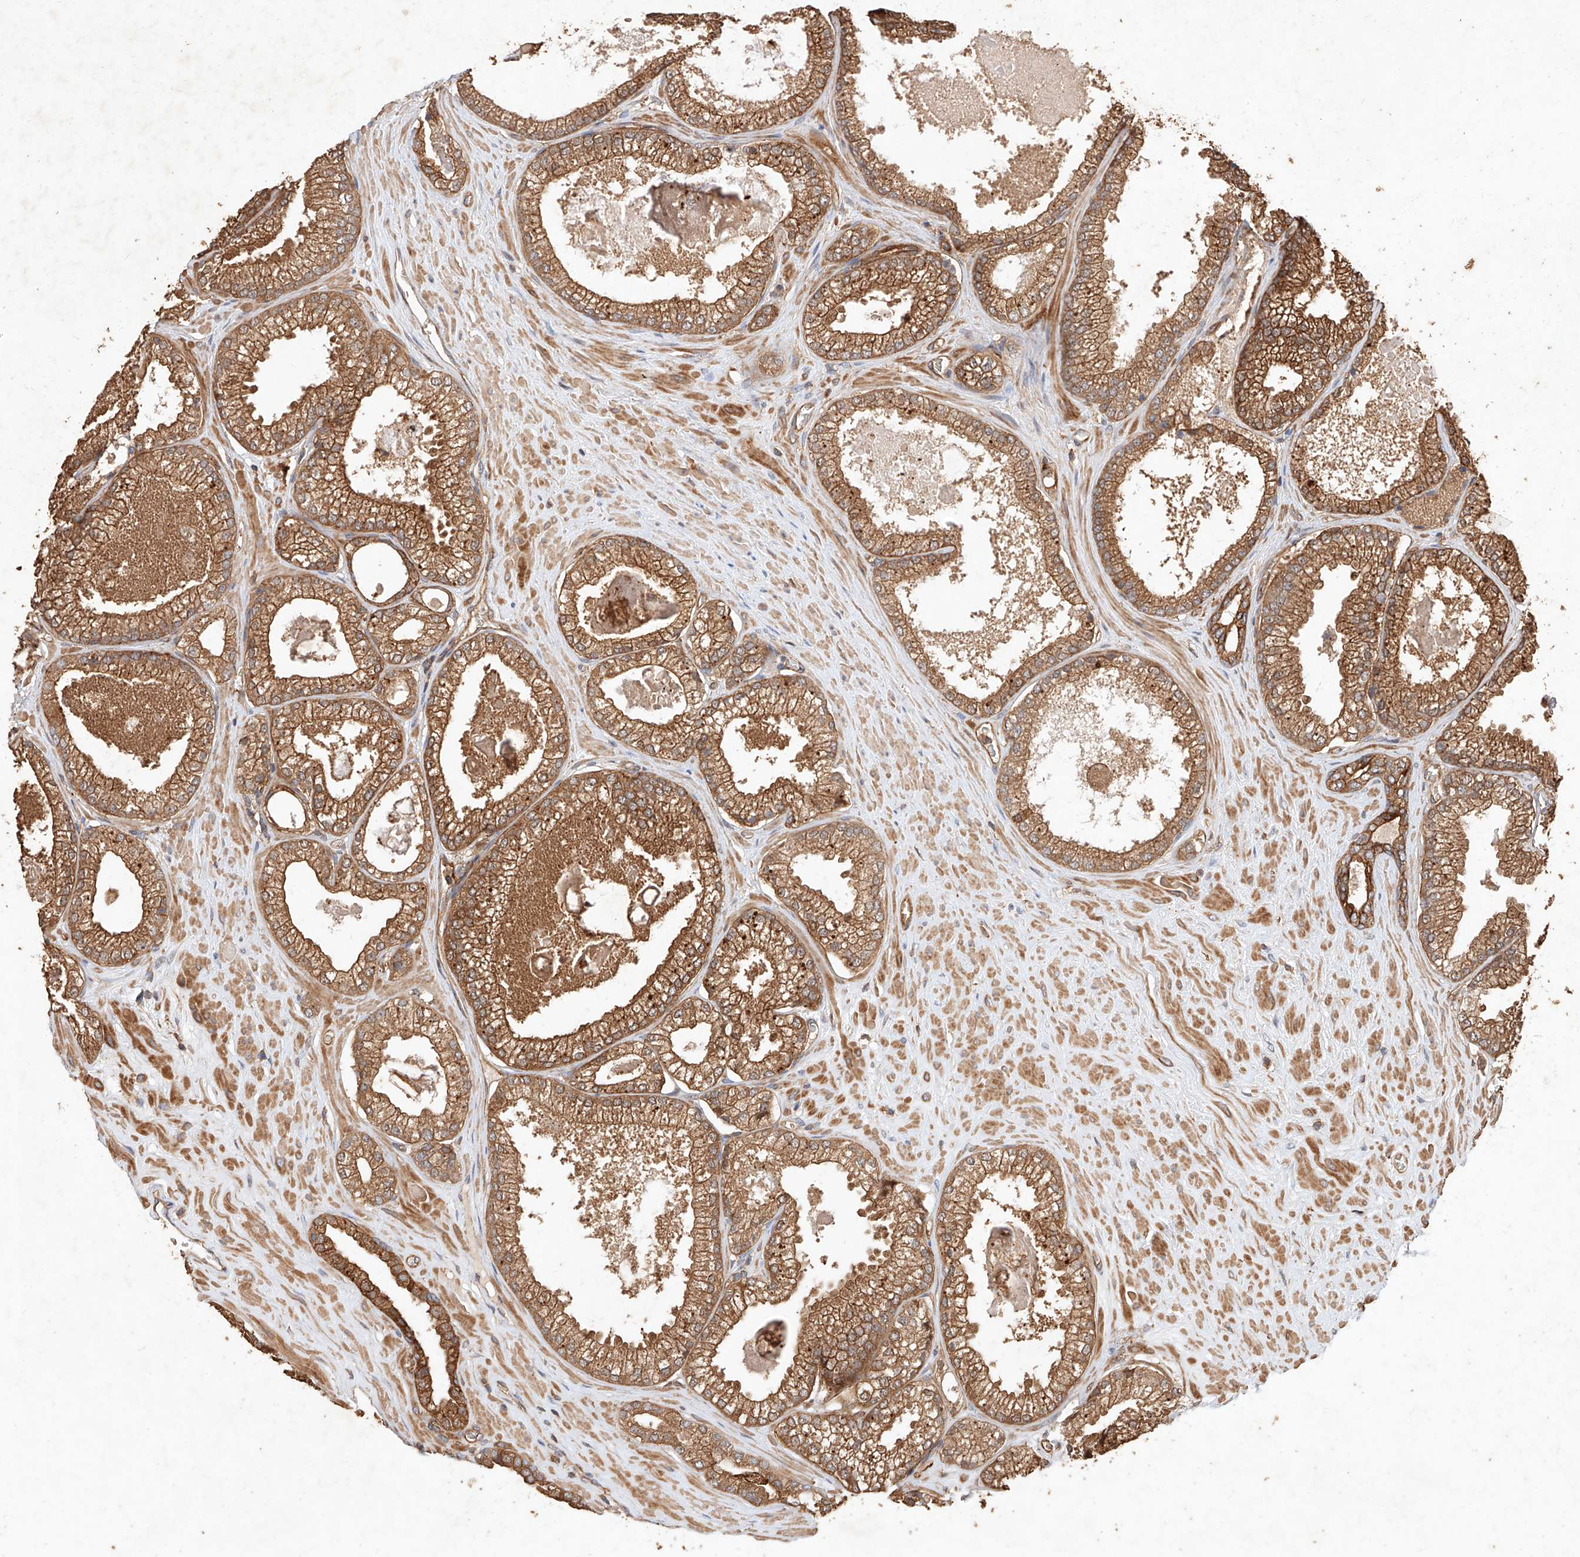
{"staining": {"intensity": "strong", "quantity": ">75%", "location": "cytoplasmic/membranous"}, "tissue": "prostate cancer", "cell_type": "Tumor cells", "image_type": "cancer", "snomed": [{"axis": "morphology", "description": "Adenocarcinoma, Low grade"}, {"axis": "topography", "description": "Prostate"}], "caption": "Immunohistochemical staining of low-grade adenocarcinoma (prostate) exhibits high levels of strong cytoplasmic/membranous expression in approximately >75% of tumor cells. The staining is performed using DAB (3,3'-diaminobenzidine) brown chromogen to label protein expression. The nuclei are counter-stained blue using hematoxylin.", "gene": "GHDC", "patient": {"sex": "male", "age": 62}}